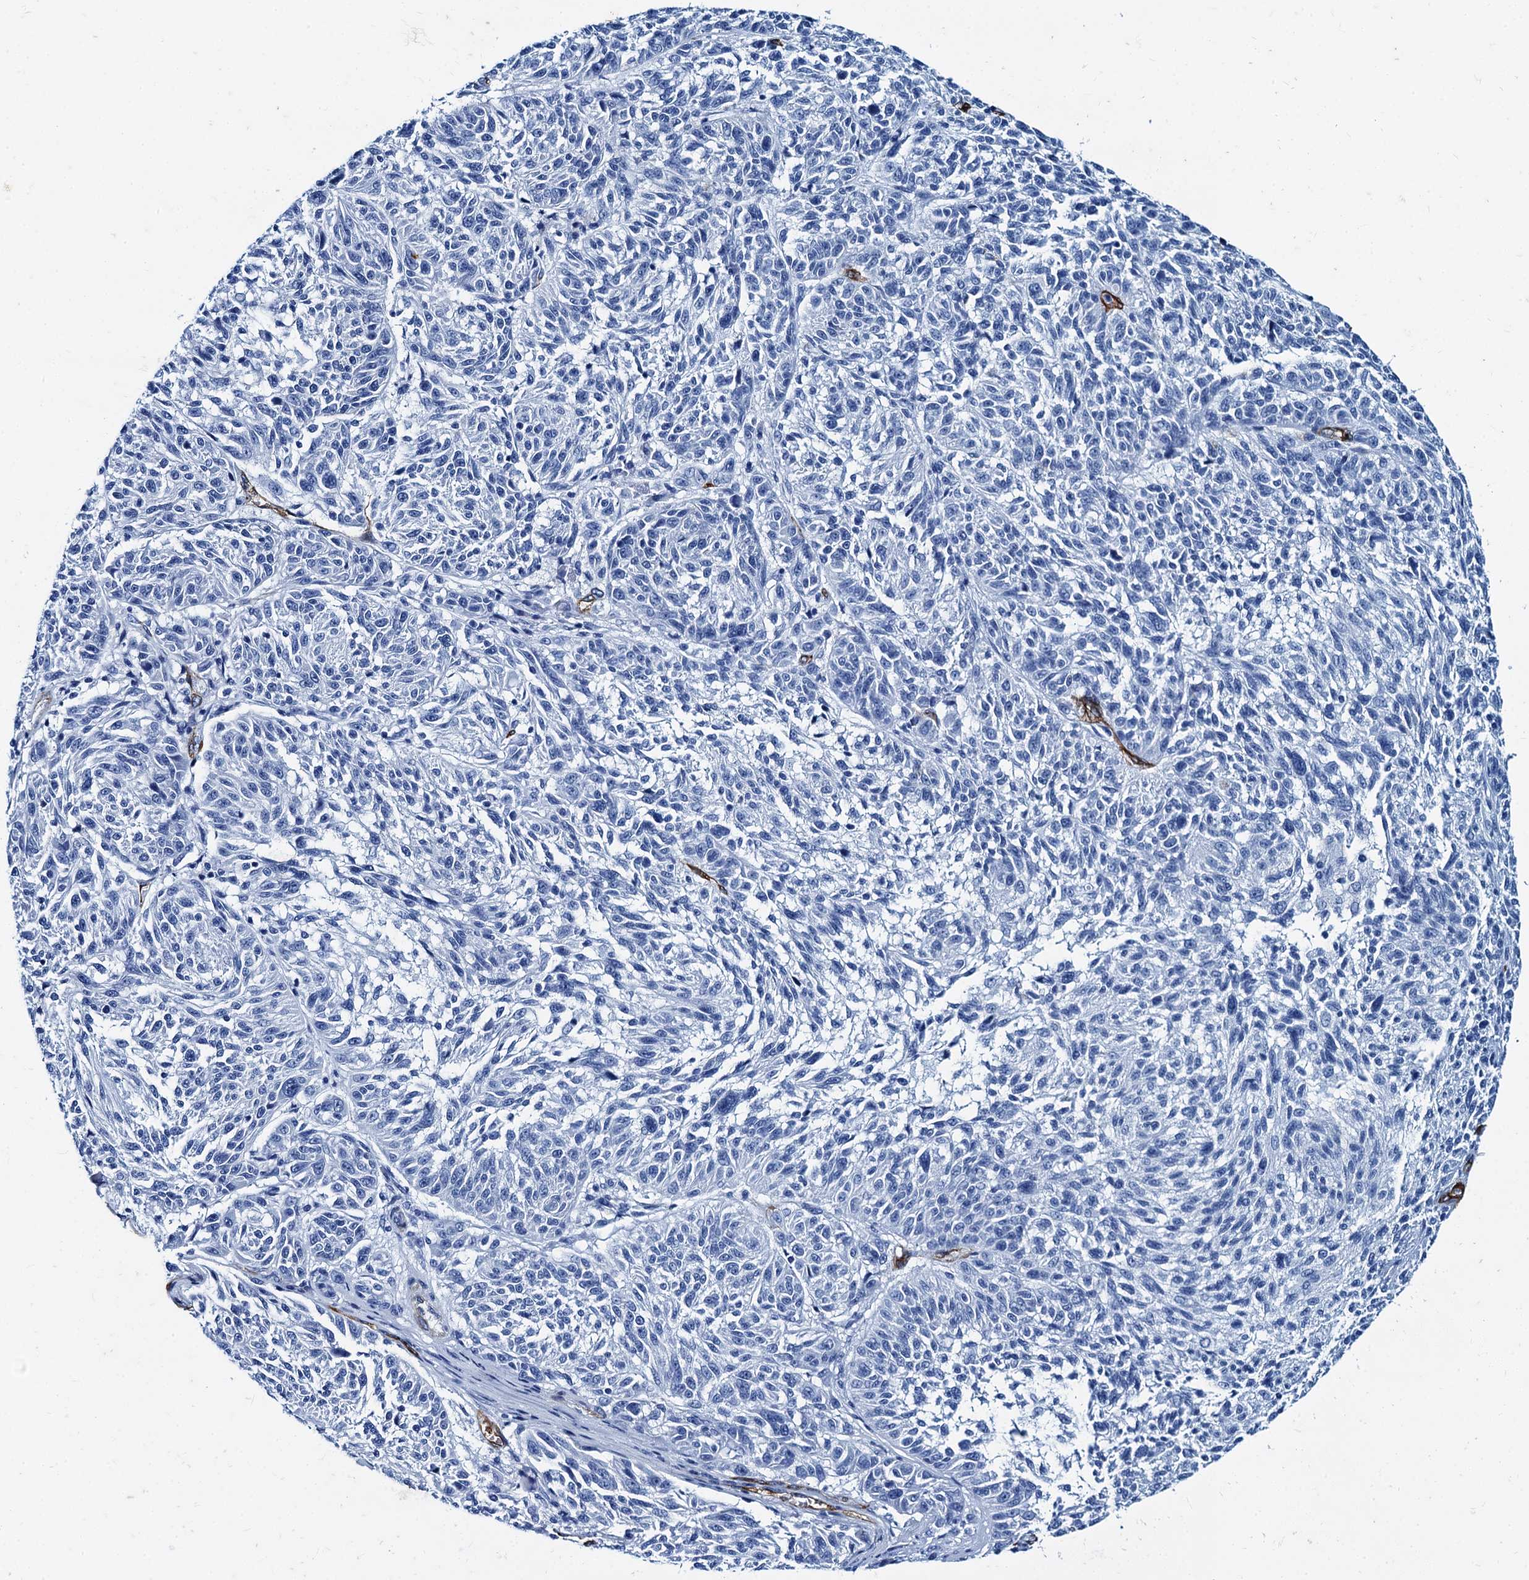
{"staining": {"intensity": "negative", "quantity": "none", "location": "none"}, "tissue": "melanoma", "cell_type": "Tumor cells", "image_type": "cancer", "snomed": [{"axis": "morphology", "description": "Malignant melanoma, NOS"}, {"axis": "topography", "description": "Skin"}], "caption": "This histopathology image is of malignant melanoma stained with immunohistochemistry to label a protein in brown with the nuclei are counter-stained blue. There is no positivity in tumor cells.", "gene": "CAVIN2", "patient": {"sex": "male", "age": 53}}